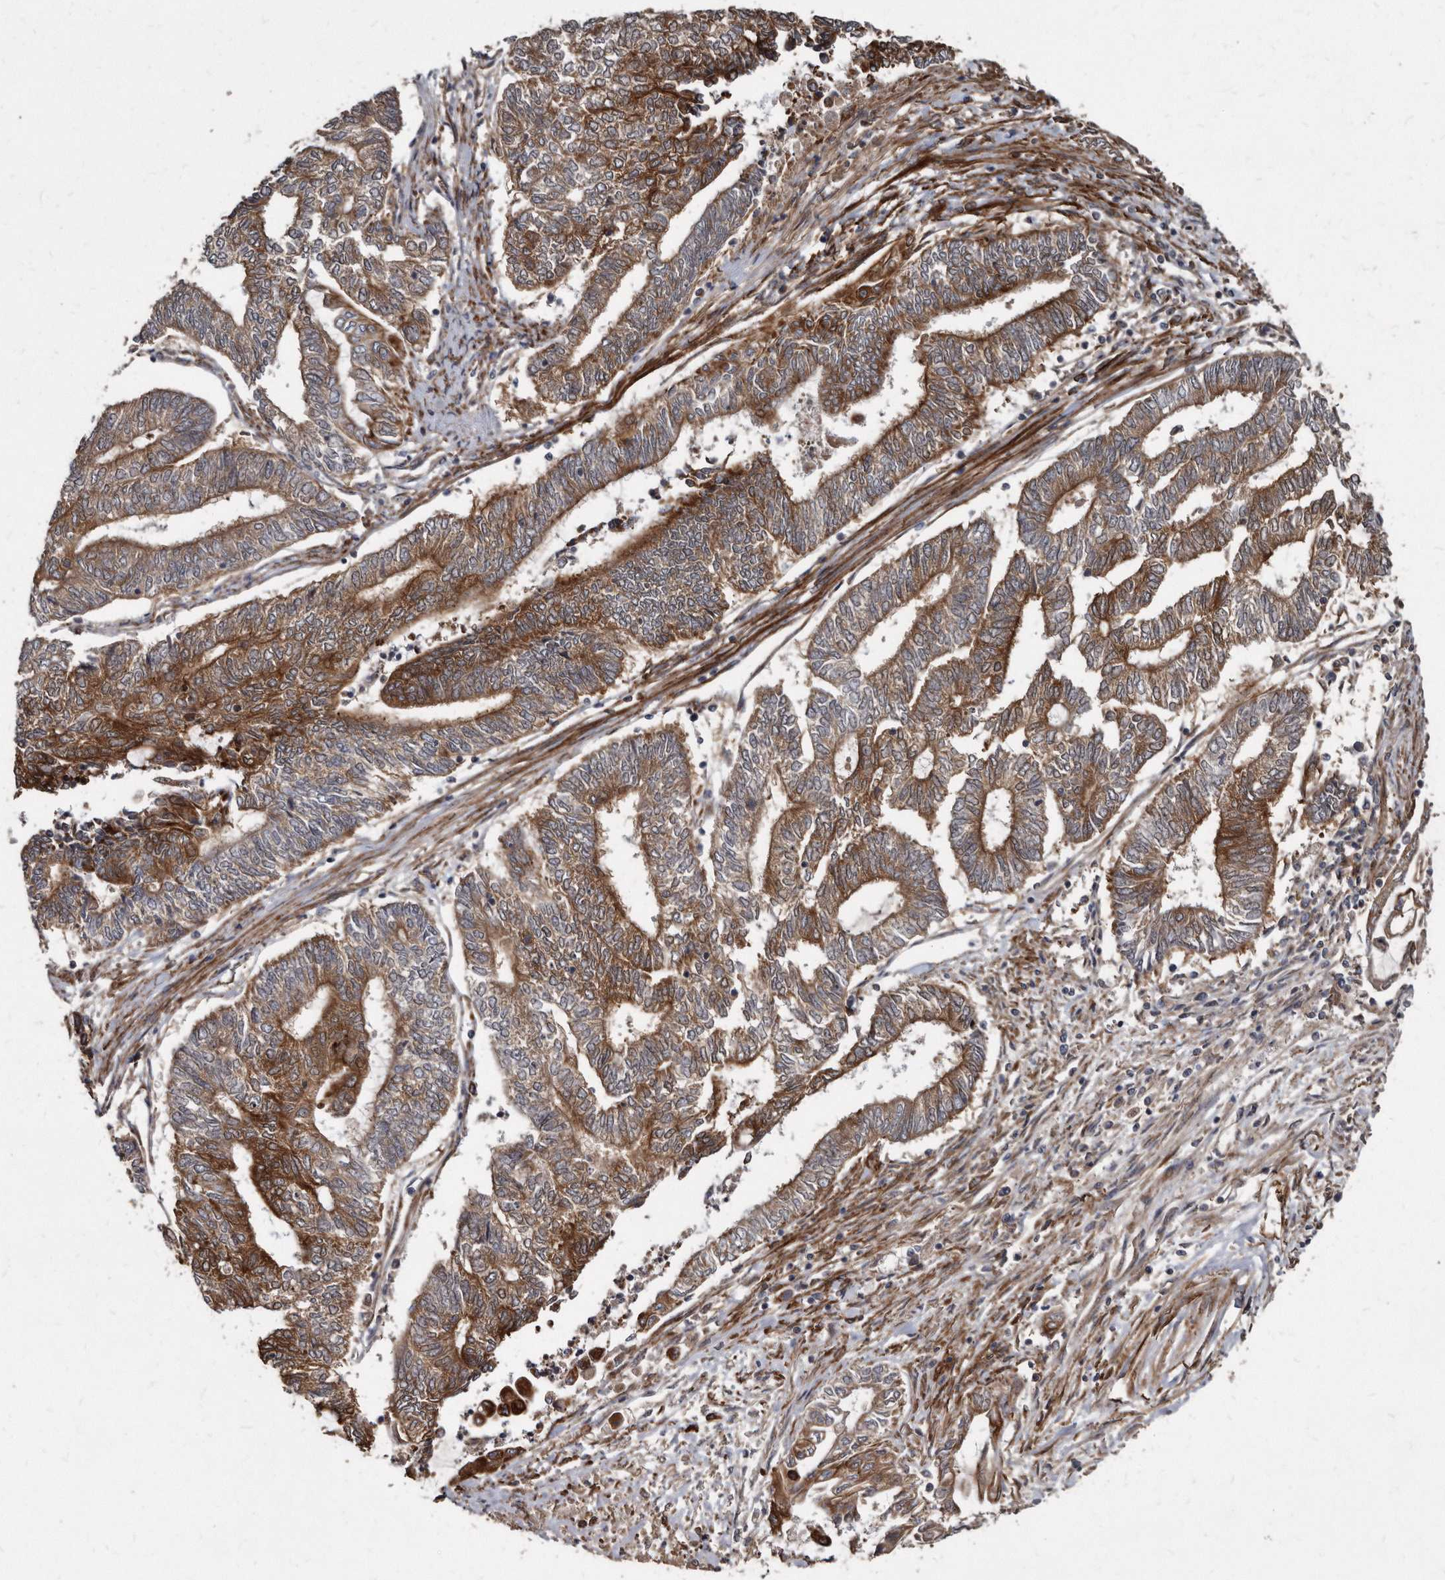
{"staining": {"intensity": "strong", "quantity": ">75%", "location": "cytoplasmic/membranous"}, "tissue": "endometrial cancer", "cell_type": "Tumor cells", "image_type": "cancer", "snomed": [{"axis": "morphology", "description": "Adenocarcinoma, NOS"}, {"axis": "topography", "description": "Uterus"}, {"axis": "topography", "description": "Endometrium"}], "caption": "A photomicrograph showing strong cytoplasmic/membranous expression in approximately >75% of tumor cells in endometrial cancer, as visualized by brown immunohistochemical staining.", "gene": "KCTD20", "patient": {"sex": "female", "age": 70}}